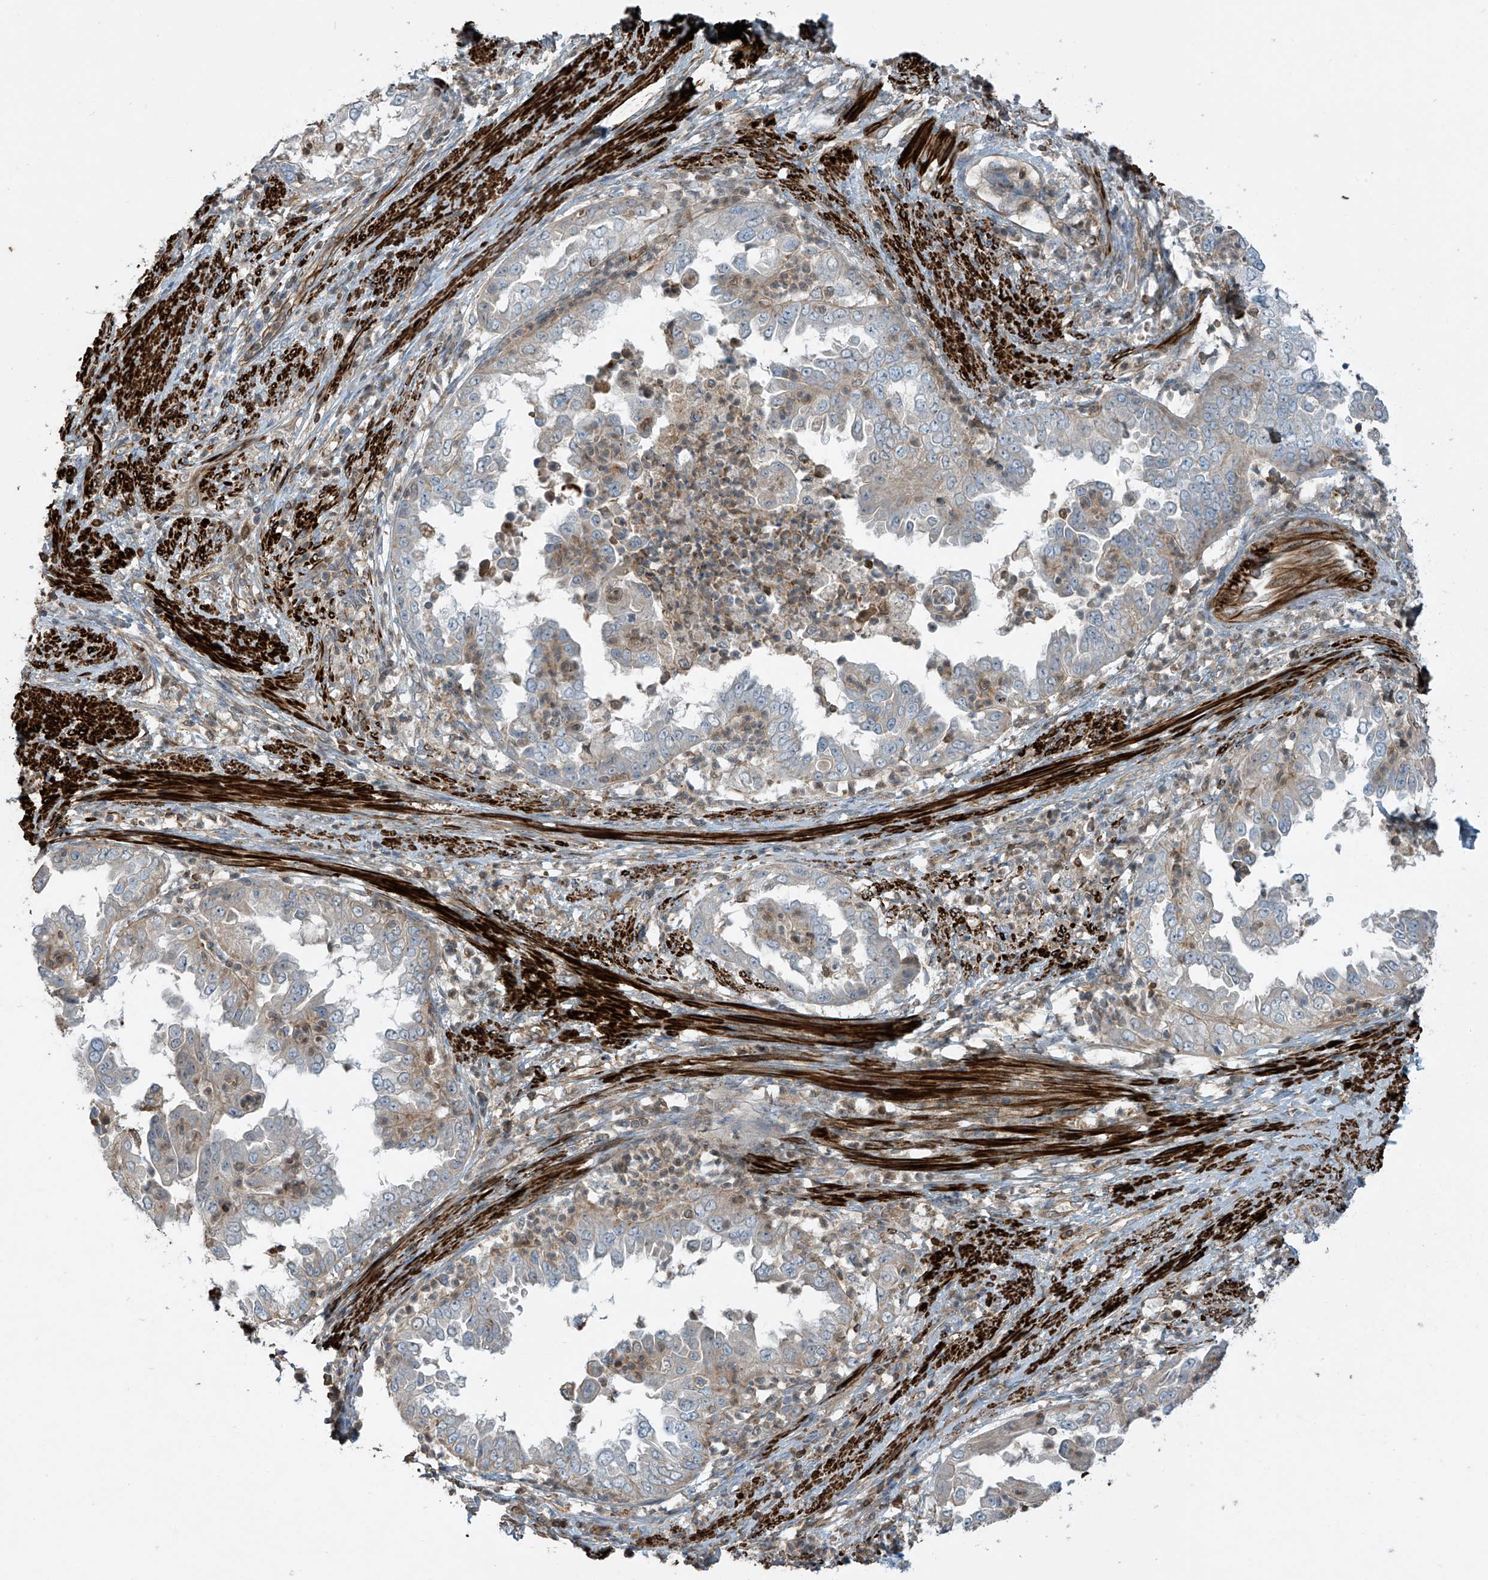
{"staining": {"intensity": "weak", "quantity": "<25%", "location": "cytoplasmic/membranous"}, "tissue": "endometrial cancer", "cell_type": "Tumor cells", "image_type": "cancer", "snomed": [{"axis": "morphology", "description": "Adenocarcinoma, NOS"}, {"axis": "topography", "description": "Endometrium"}], "caption": "Immunohistochemical staining of human adenocarcinoma (endometrial) reveals no significant positivity in tumor cells.", "gene": "SH3BGRL3", "patient": {"sex": "female", "age": 85}}